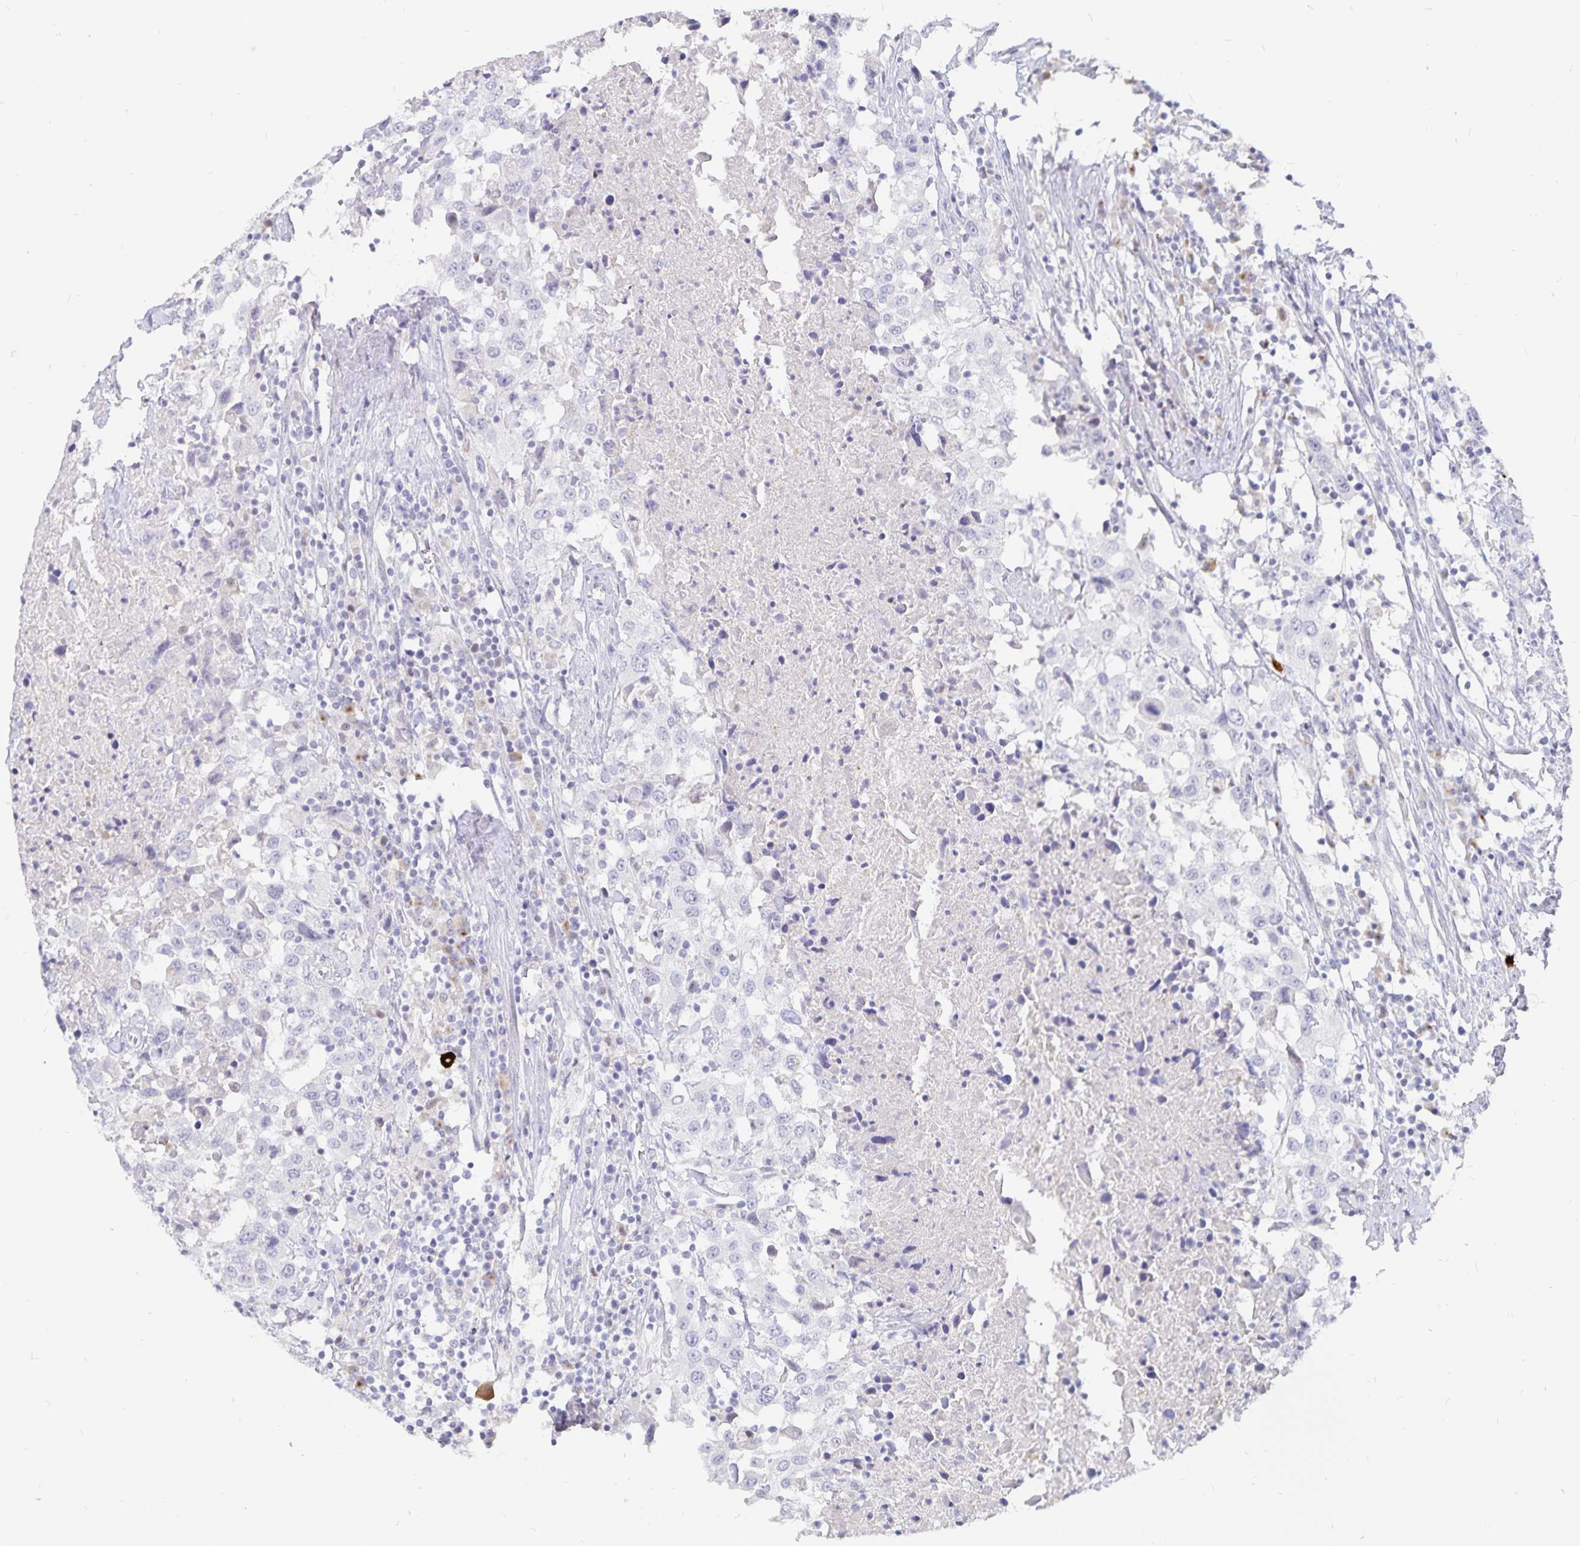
{"staining": {"intensity": "negative", "quantity": "none", "location": "none"}, "tissue": "urothelial cancer", "cell_type": "Tumor cells", "image_type": "cancer", "snomed": [{"axis": "morphology", "description": "Urothelial carcinoma, High grade"}, {"axis": "topography", "description": "Urinary bladder"}], "caption": "A photomicrograph of urothelial carcinoma (high-grade) stained for a protein exhibits no brown staining in tumor cells.", "gene": "PKHD1", "patient": {"sex": "male", "age": 61}}